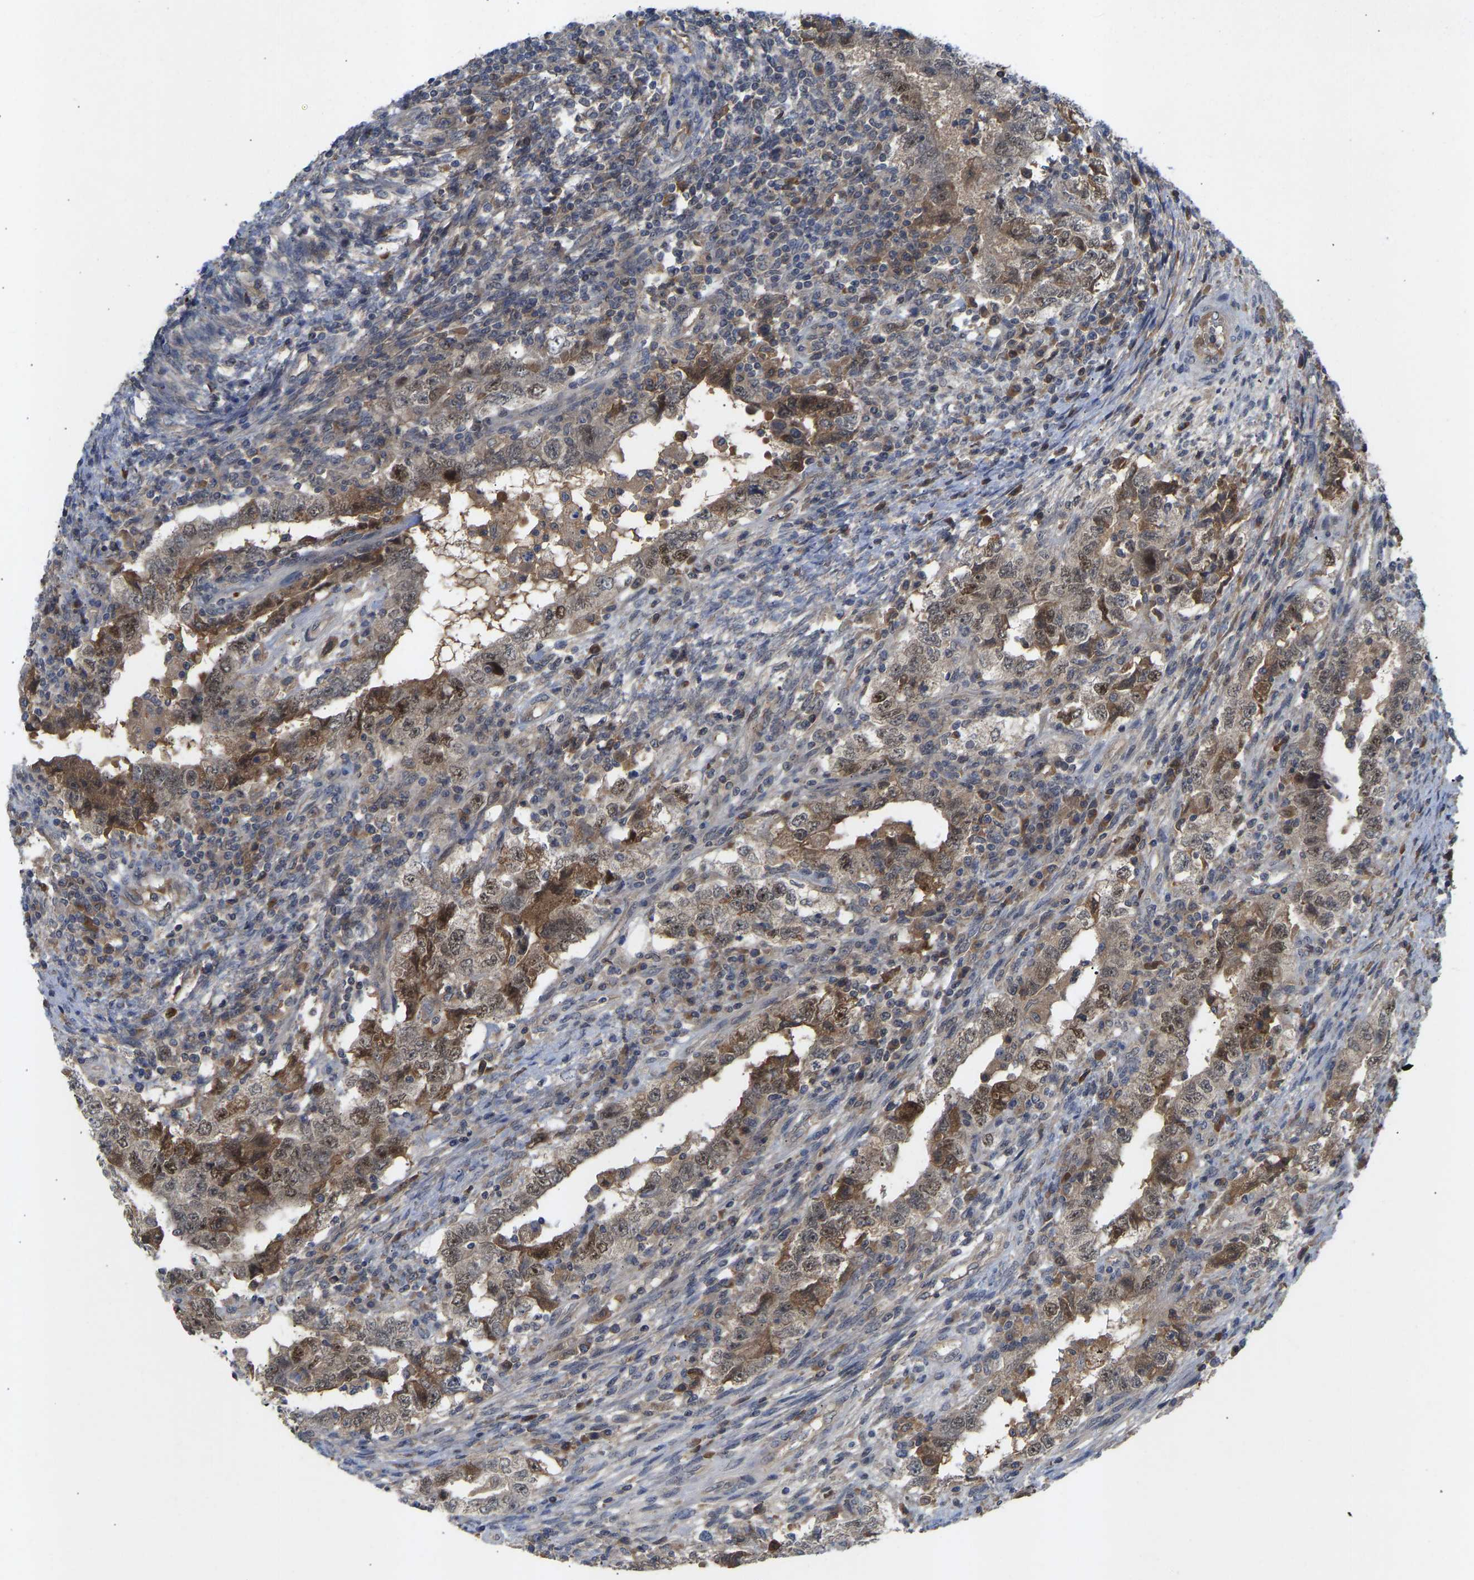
{"staining": {"intensity": "moderate", "quantity": ">75%", "location": "cytoplasmic/membranous,nuclear"}, "tissue": "testis cancer", "cell_type": "Tumor cells", "image_type": "cancer", "snomed": [{"axis": "morphology", "description": "Carcinoma, Embryonal, NOS"}, {"axis": "topography", "description": "Testis"}], "caption": "Testis cancer (embryonal carcinoma) tissue exhibits moderate cytoplasmic/membranous and nuclear positivity in about >75% of tumor cells, visualized by immunohistochemistry.", "gene": "ZNF251", "patient": {"sex": "male", "age": 26}}